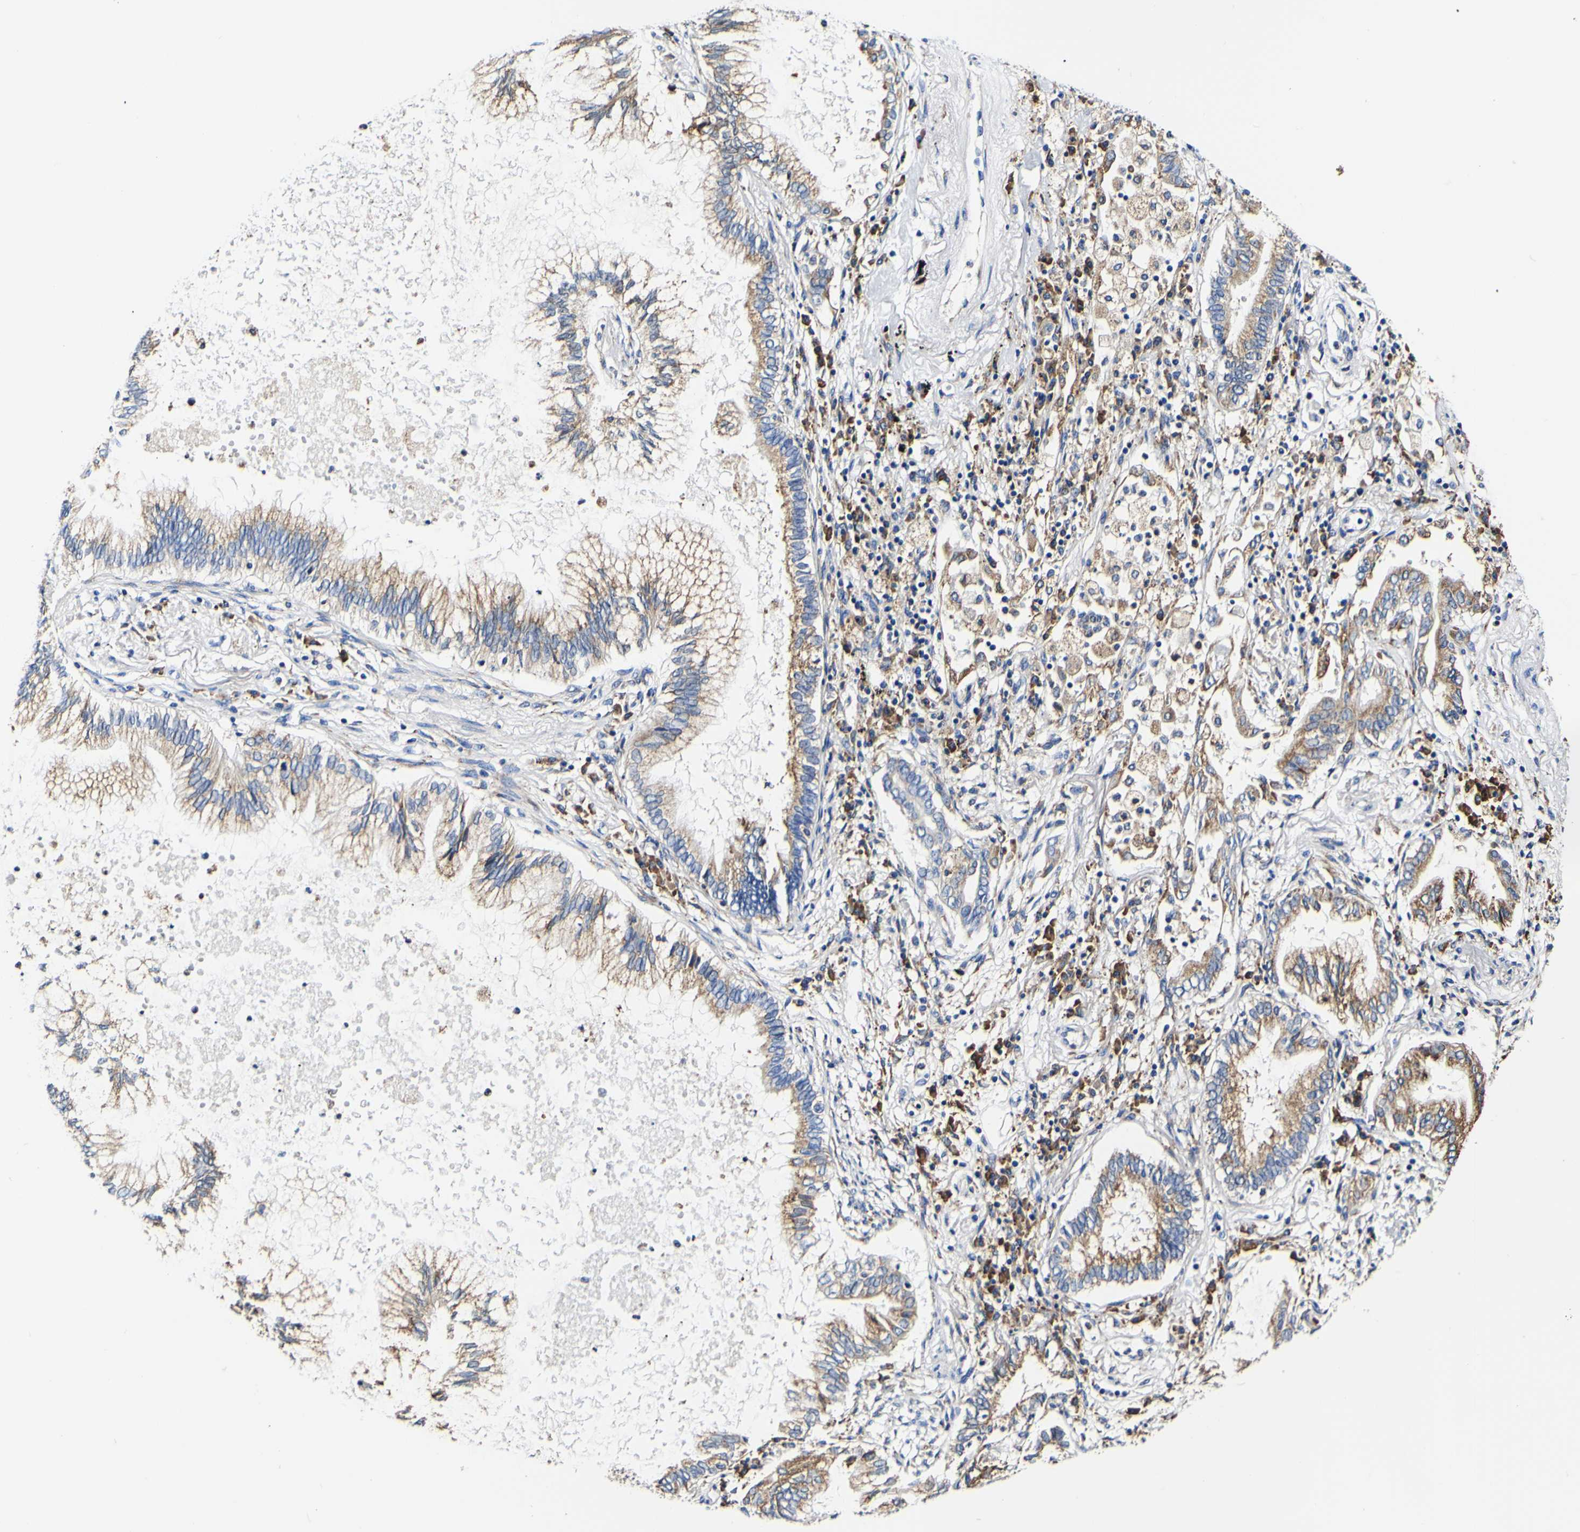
{"staining": {"intensity": "weak", "quantity": "25%-75%", "location": "cytoplasmic/membranous"}, "tissue": "lung cancer", "cell_type": "Tumor cells", "image_type": "cancer", "snomed": [{"axis": "morphology", "description": "Normal tissue, NOS"}, {"axis": "morphology", "description": "Adenocarcinoma, NOS"}, {"axis": "topography", "description": "Bronchus"}, {"axis": "topography", "description": "Lung"}], "caption": "An immunohistochemistry (IHC) photomicrograph of neoplastic tissue is shown. Protein staining in brown highlights weak cytoplasmic/membranous positivity in adenocarcinoma (lung) within tumor cells.", "gene": "P4HB", "patient": {"sex": "female", "age": 70}}